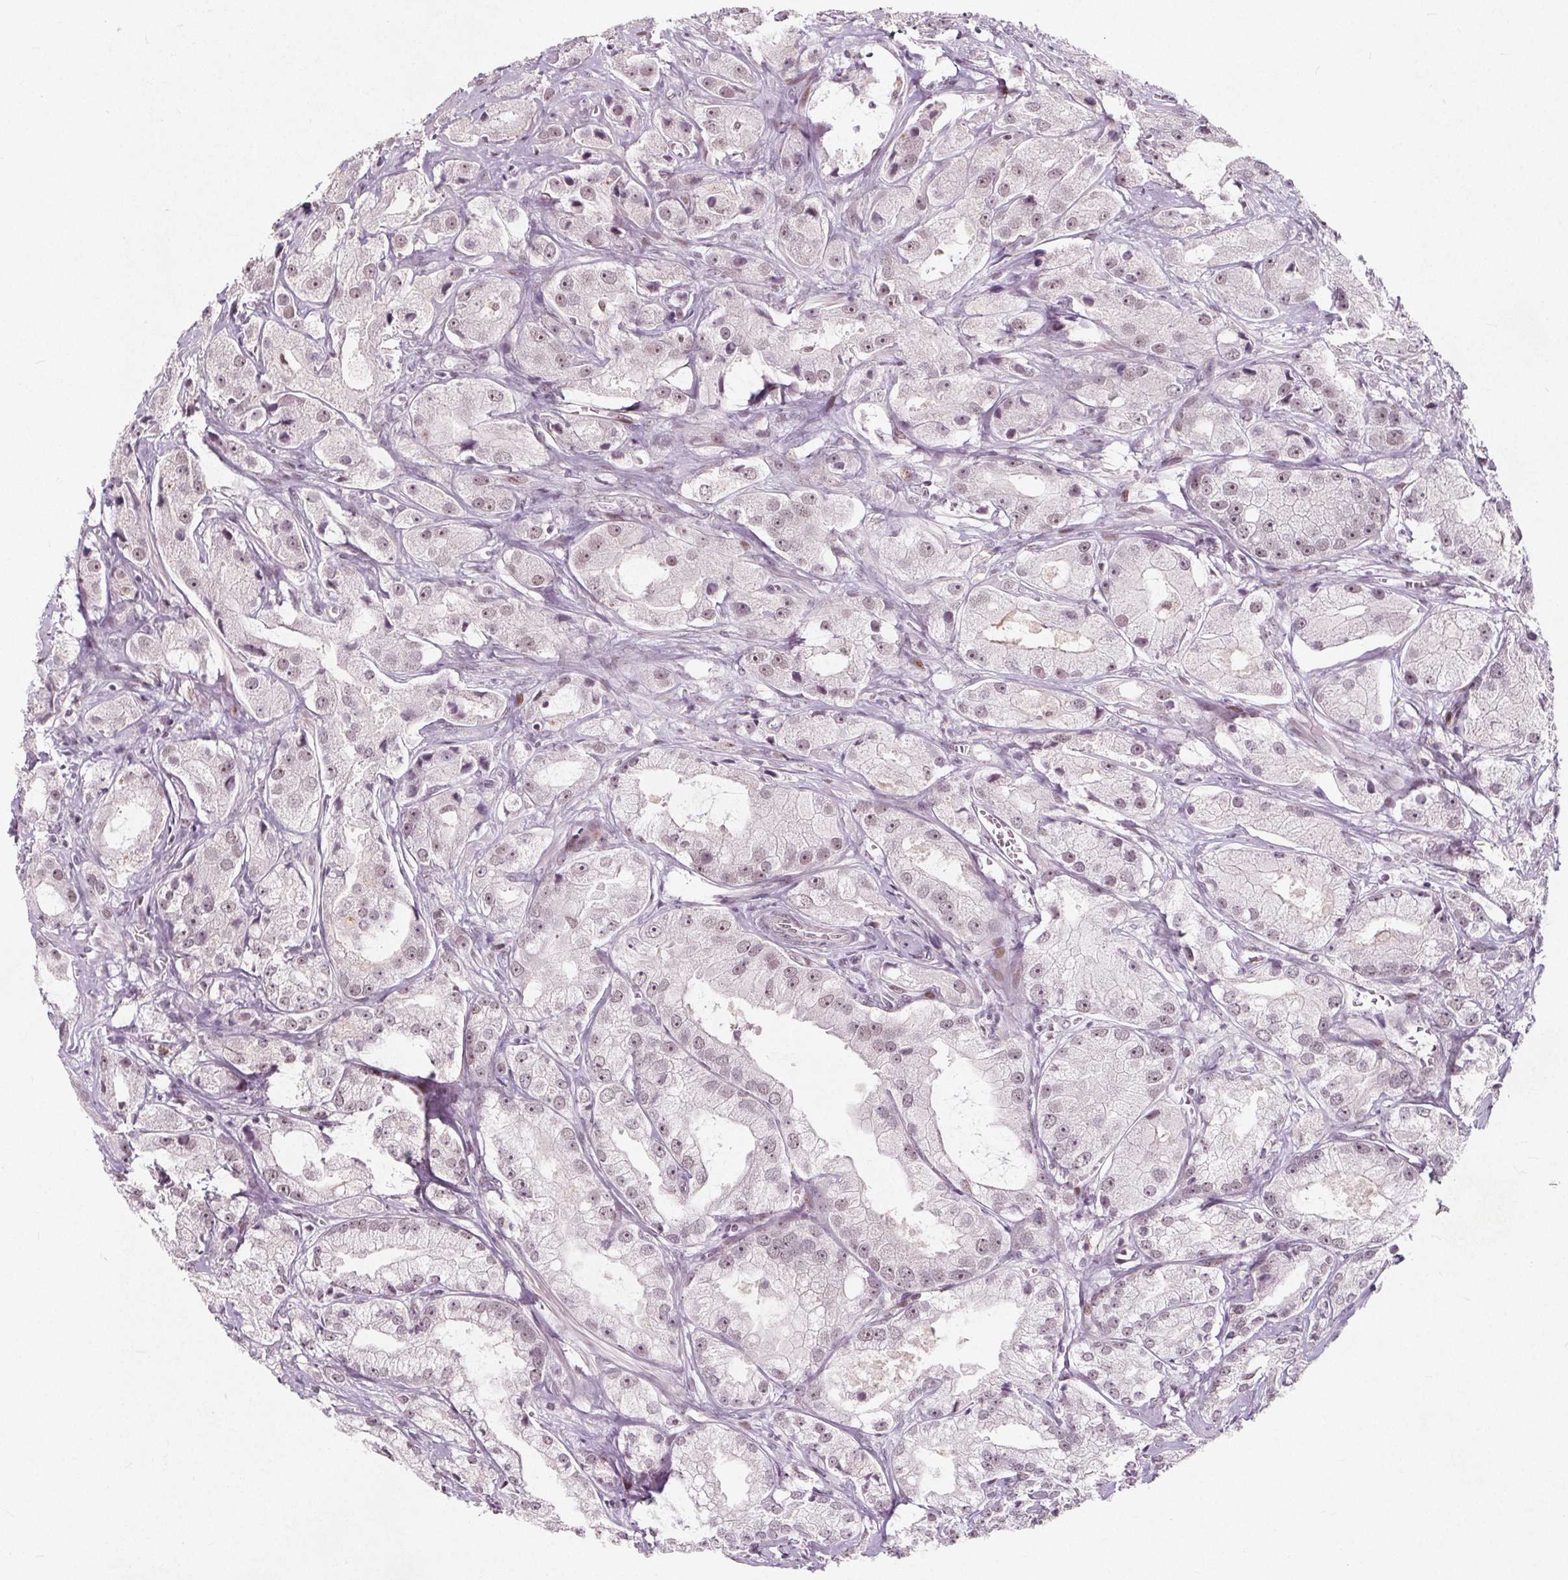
{"staining": {"intensity": "weak", "quantity": "25%-75%", "location": "nuclear"}, "tissue": "prostate cancer", "cell_type": "Tumor cells", "image_type": "cancer", "snomed": [{"axis": "morphology", "description": "Adenocarcinoma, High grade"}, {"axis": "topography", "description": "Prostate"}], "caption": "DAB immunohistochemical staining of human adenocarcinoma (high-grade) (prostate) reveals weak nuclear protein positivity in approximately 25%-75% of tumor cells.", "gene": "TAF6L", "patient": {"sex": "male", "age": 64}}